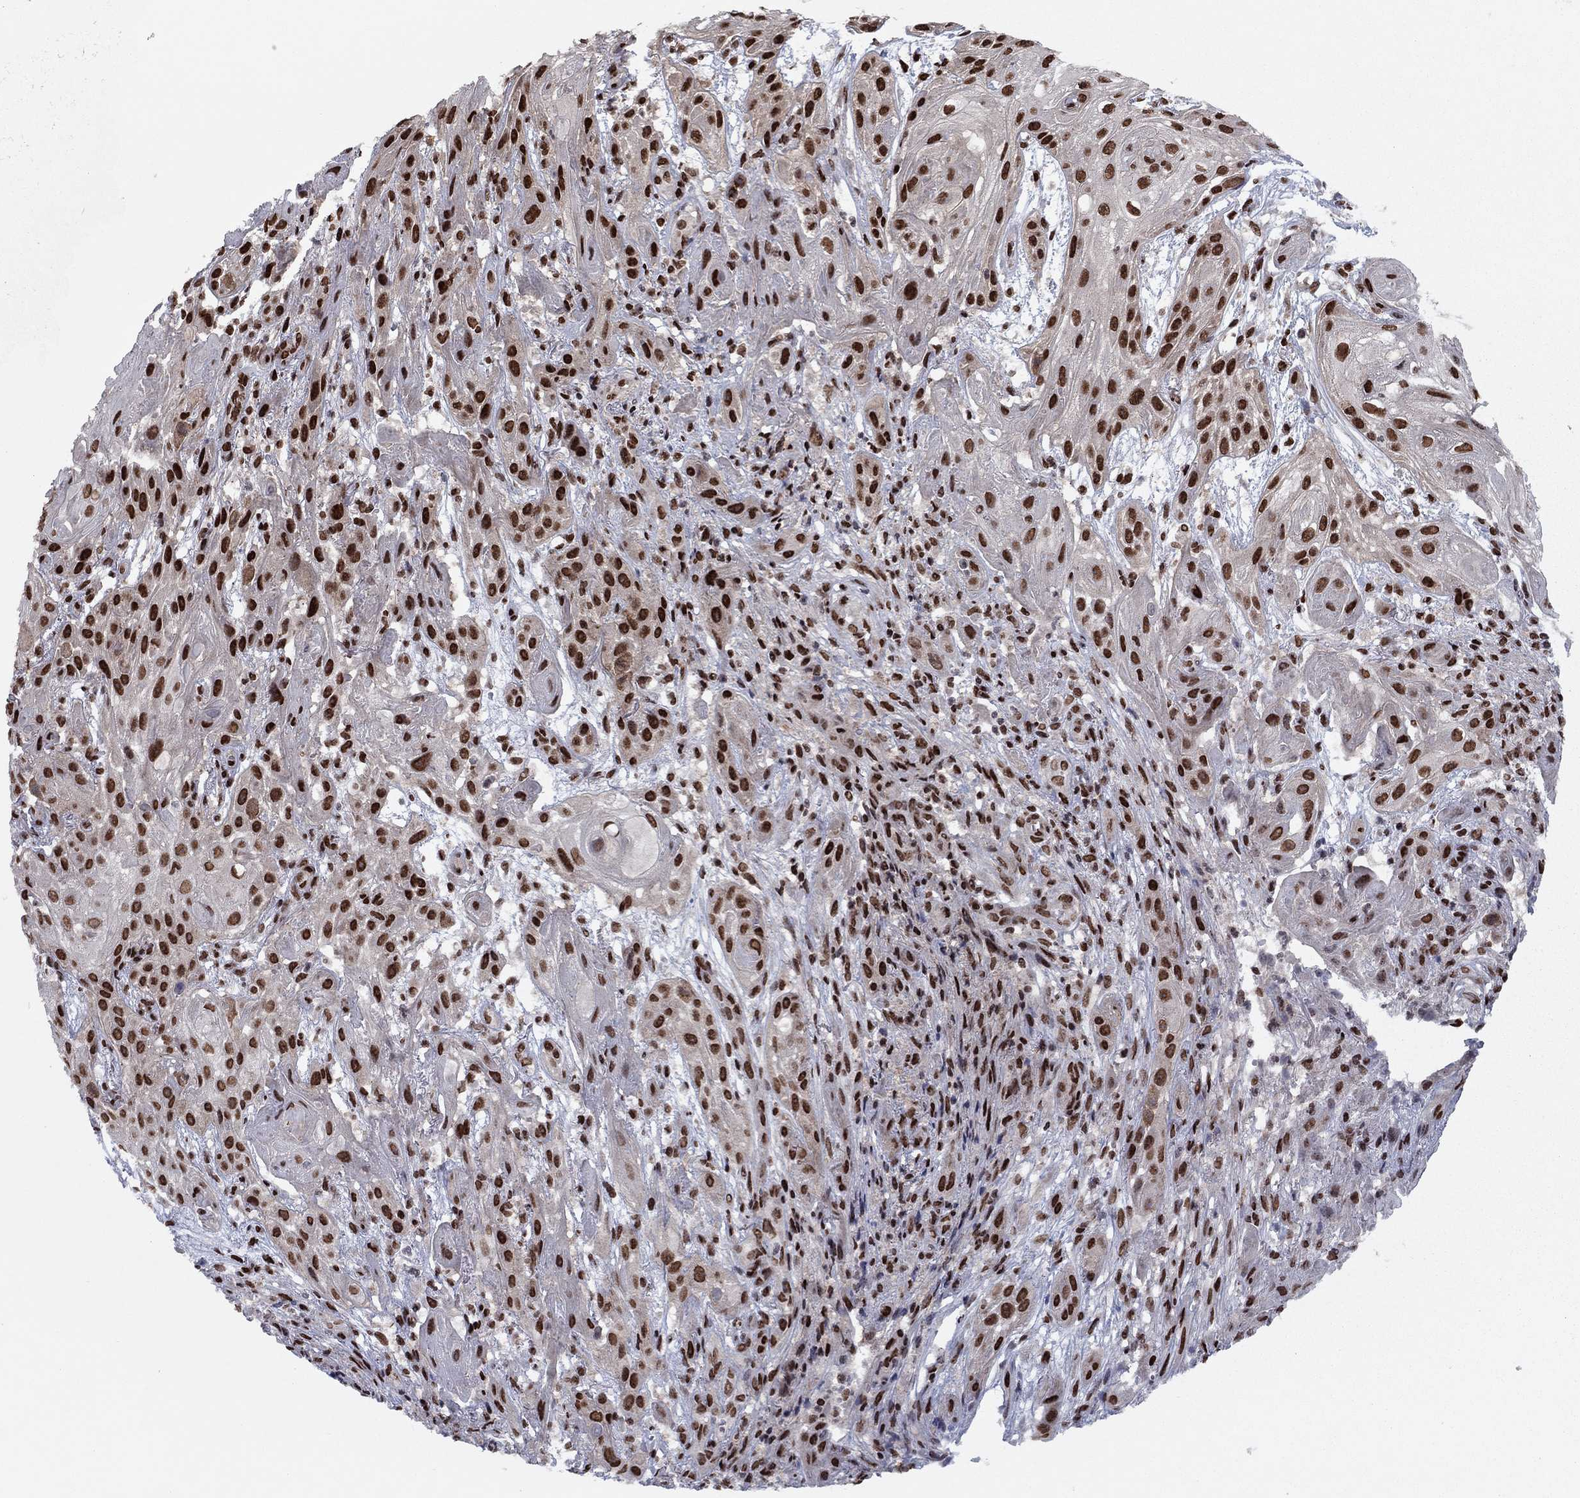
{"staining": {"intensity": "strong", "quantity": "25%-75%", "location": "nuclear"}, "tissue": "skin cancer", "cell_type": "Tumor cells", "image_type": "cancer", "snomed": [{"axis": "morphology", "description": "Squamous cell carcinoma, NOS"}, {"axis": "topography", "description": "Skin"}], "caption": "Immunohistochemical staining of skin squamous cell carcinoma exhibits high levels of strong nuclear staining in about 25%-75% of tumor cells. The staining is performed using DAB (3,3'-diaminobenzidine) brown chromogen to label protein expression. The nuclei are counter-stained blue using hematoxylin.", "gene": "USP54", "patient": {"sex": "male", "age": 62}}